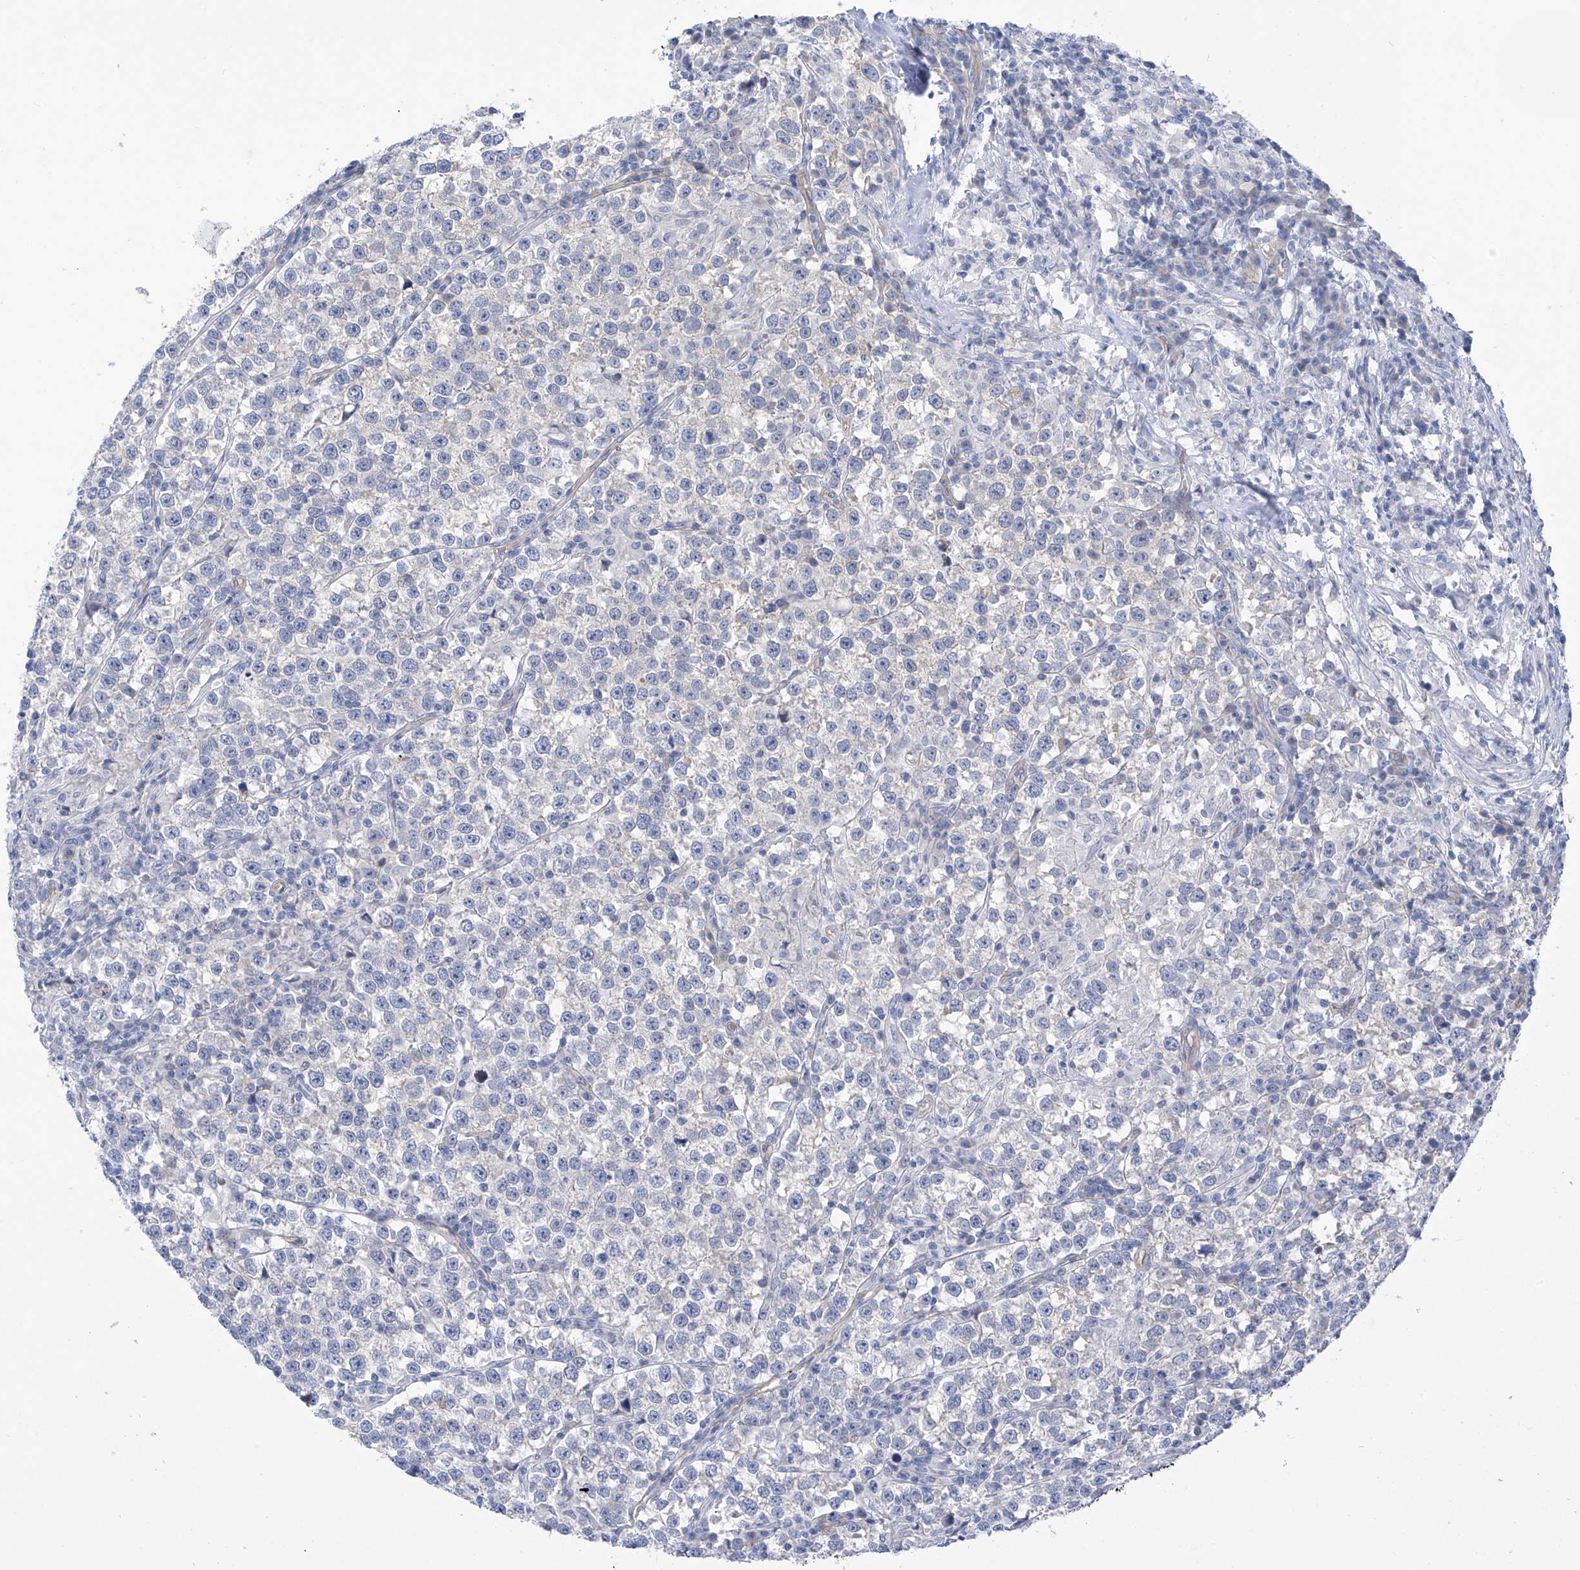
{"staining": {"intensity": "negative", "quantity": "none", "location": "none"}, "tissue": "testis cancer", "cell_type": "Tumor cells", "image_type": "cancer", "snomed": [{"axis": "morphology", "description": "Normal tissue, NOS"}, {"axis": "morphology", "description": "Seminoma, NOS"}, {"axis": "topography", "description": "Testis"}], "caption": "Immunohistochemistry image of neoplastic tissue: testis cancer (seminoma) stained with DAB (3,3'-diaminobenzidine) displays no significant protein expression in tumor cells.", "gene": "PIK3C2B", "patient": {"sex": "male", "age": 43}}